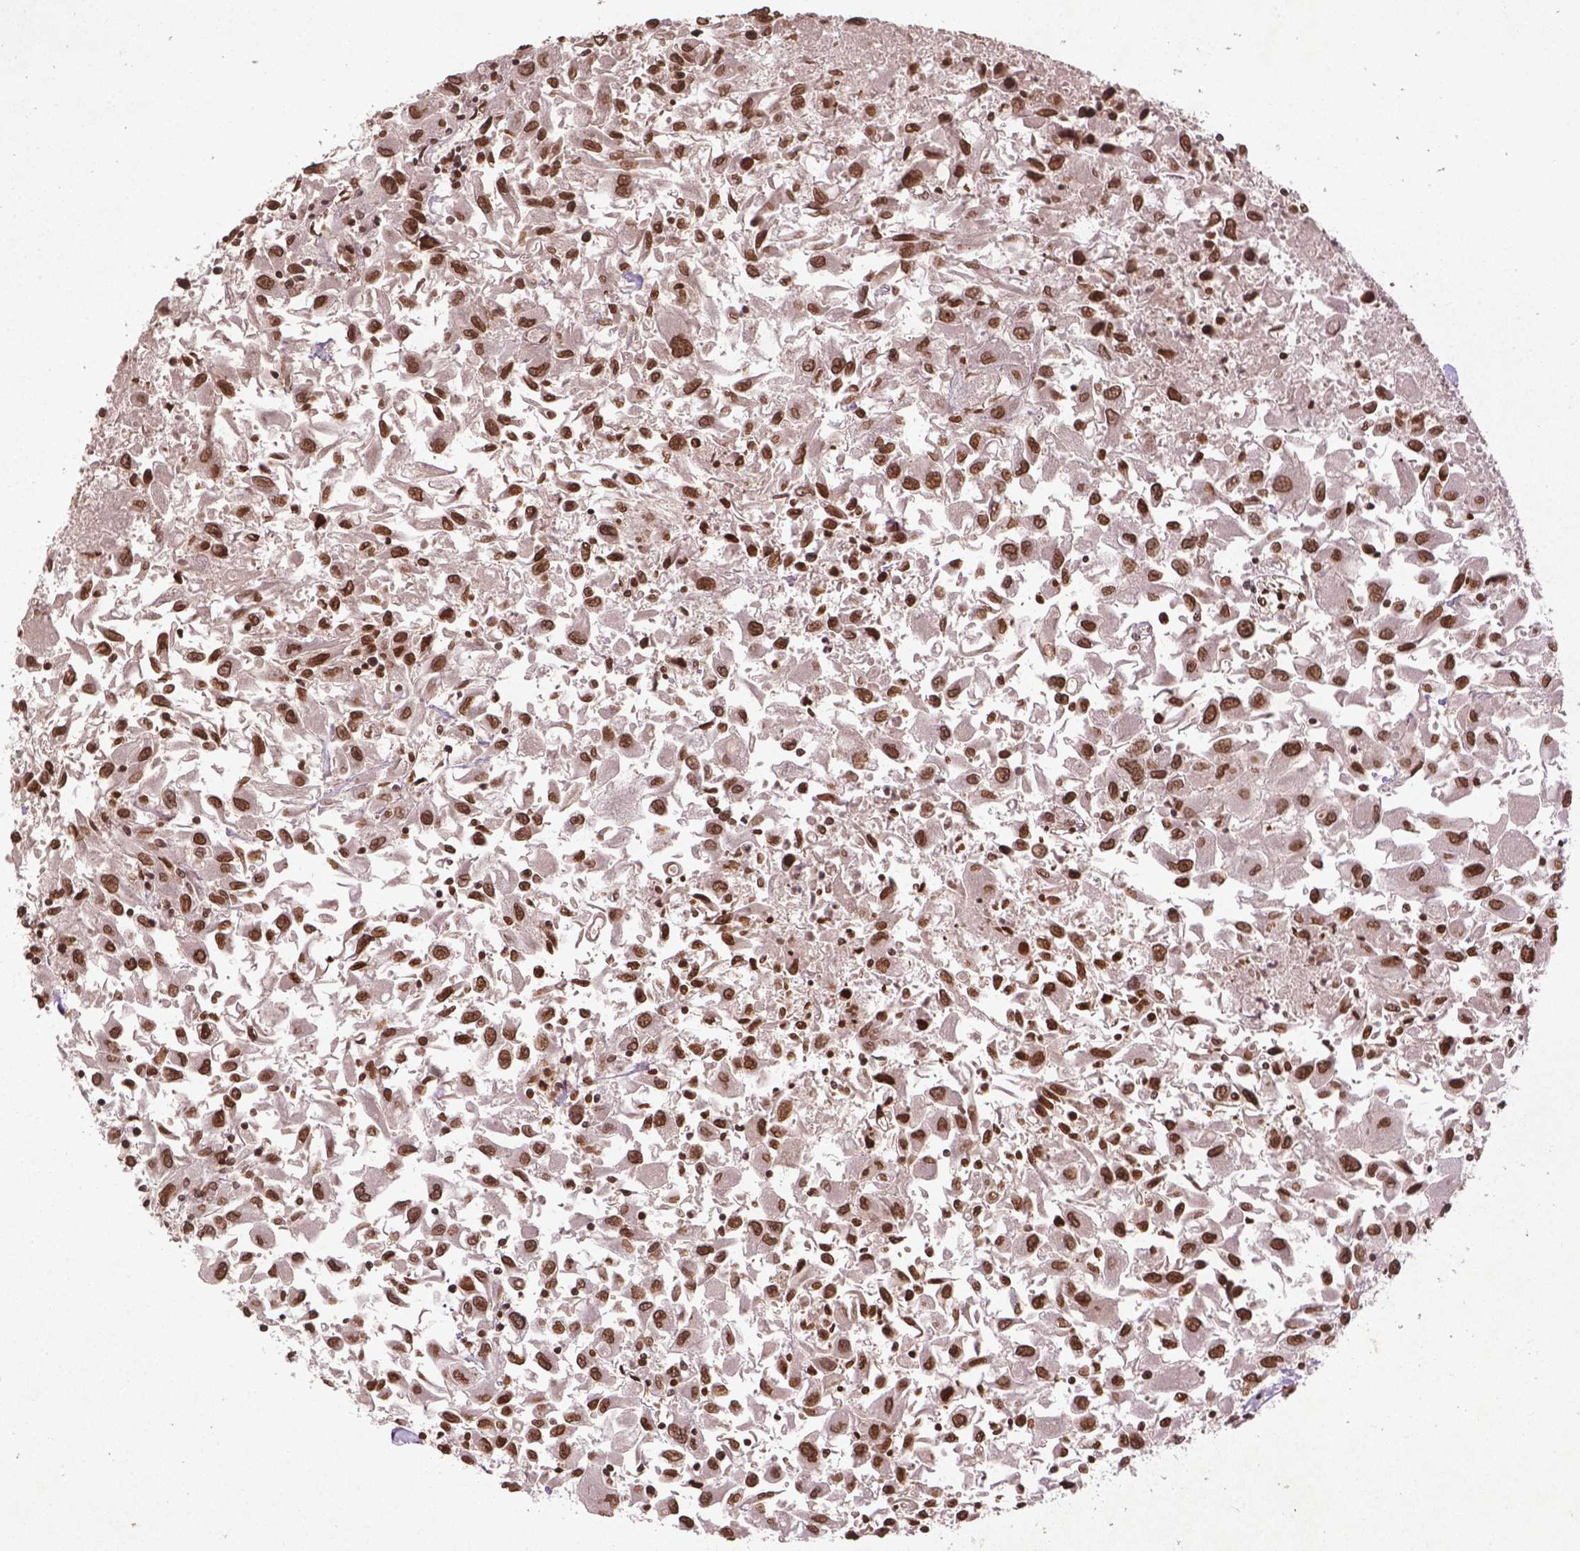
{"staining": {"intensity": "moderate", "quantity": ">75%", "location": "nuclear"}, "tissue": "renal cancer", "cell_type": "Tumor cells", "image_type": "cancer", "snomed": [{"axis": "morphology", "description": "Adenocarcinoma, NOS"}, {"axis": "topography", "description": "Kidney"}], "caption": "Renal cancer was stained to show a protein in brown. There is medium levels of moderate nuclear positivity in approximately >75% of tumor cells.", "gene": "BANF1", "patient": {"sex": "female", "age": 76}}